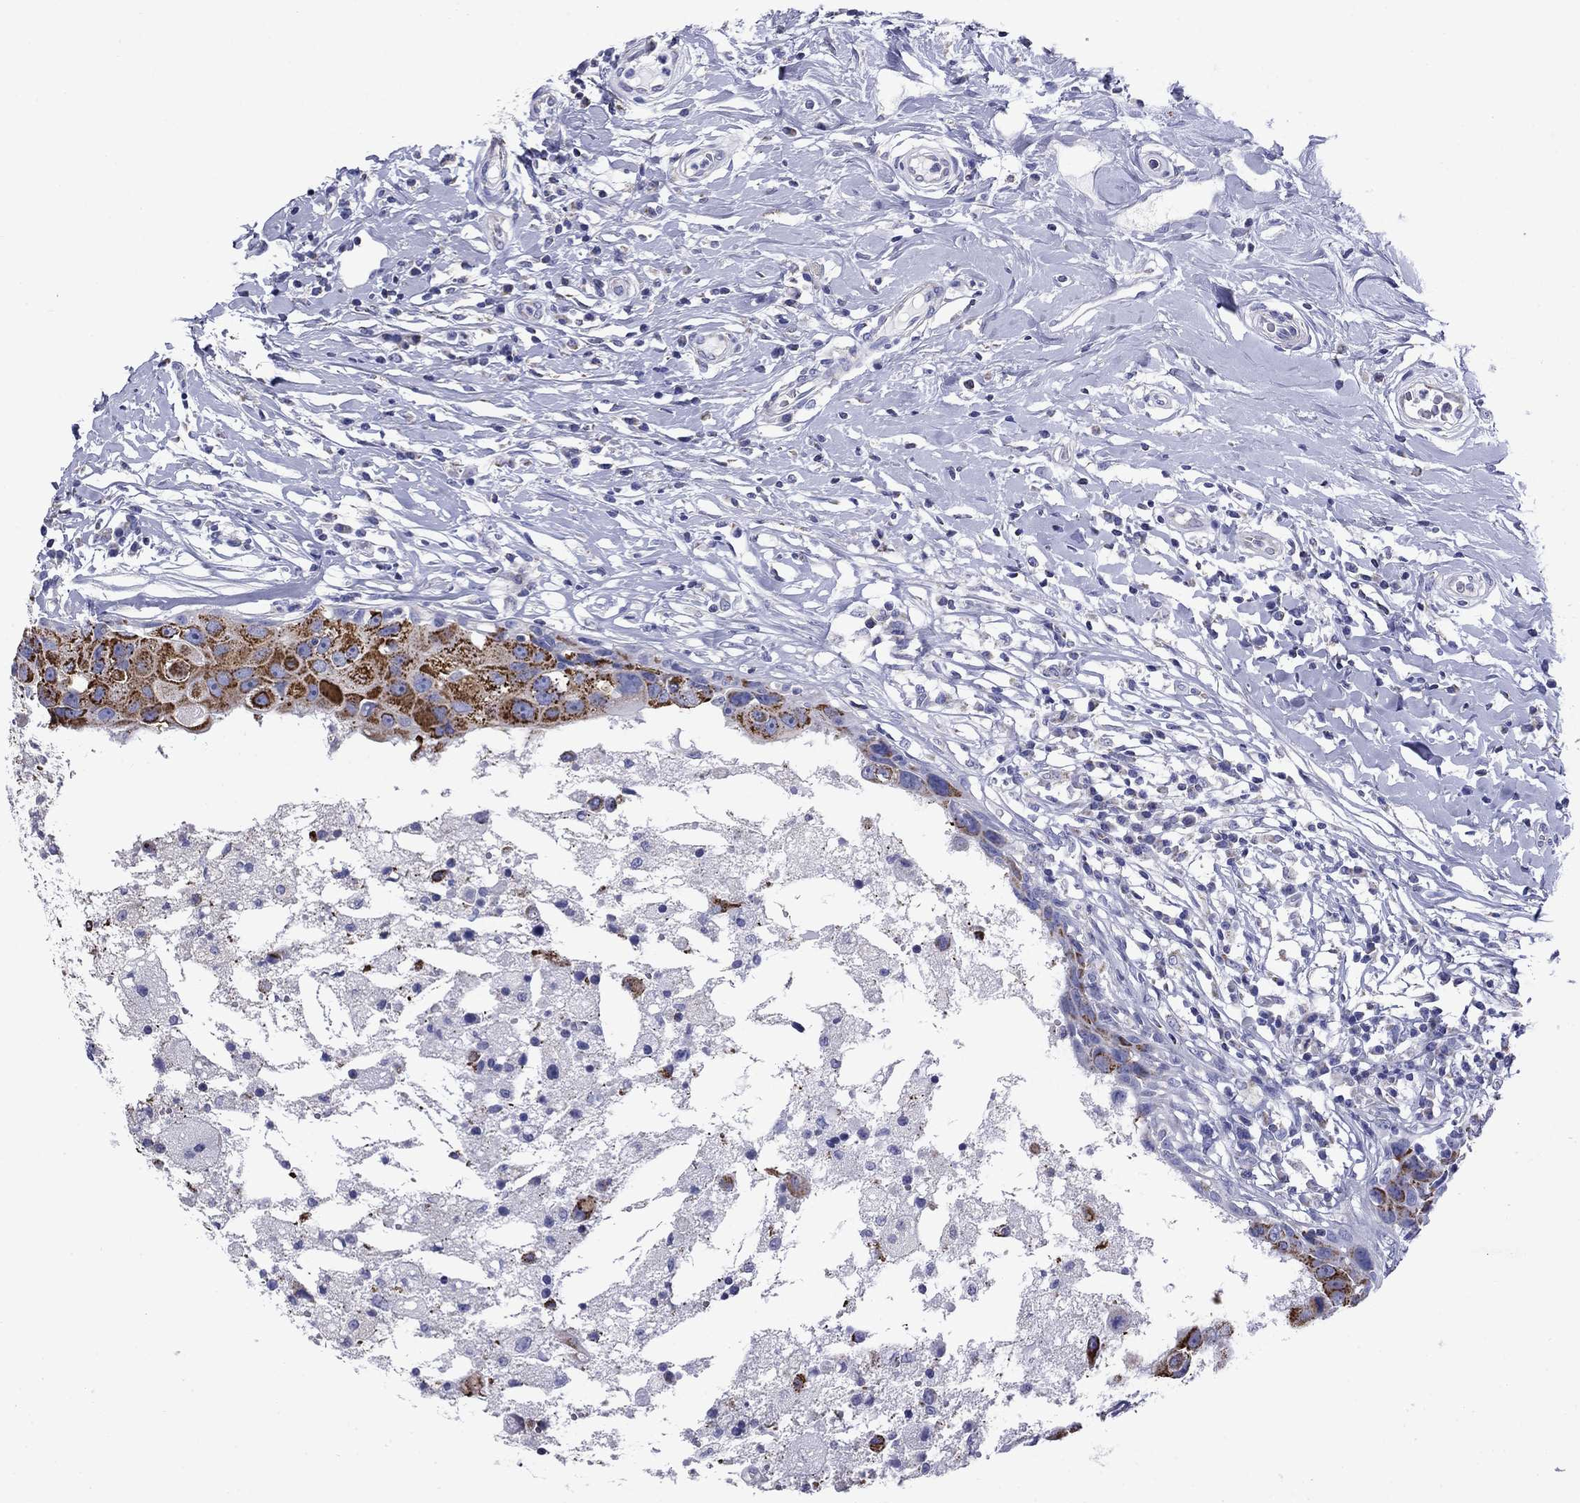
{"staining": {"intensity": "strong", "quantity": "<25%", "location": "cytoplasmic/membranous"}, "tissue": "breast cancer", "cell_type": "Tumor cells", "image_type": "cancer", "snomed": [{"axis": "morphology", "description": "Duct carcinoma"}, {"axis": "topography", "description": "Breast"}], "caption": "High-power microscopy captured an immunohistochemistry (IHC) histopathology image of breast cancer (intraductal carcinoma), revealing strong cytoplasmic/membranous staining in about <25% of tumor cells.", "gene": "ACADSB", "patient": {"sex": "female", "age": 27}}